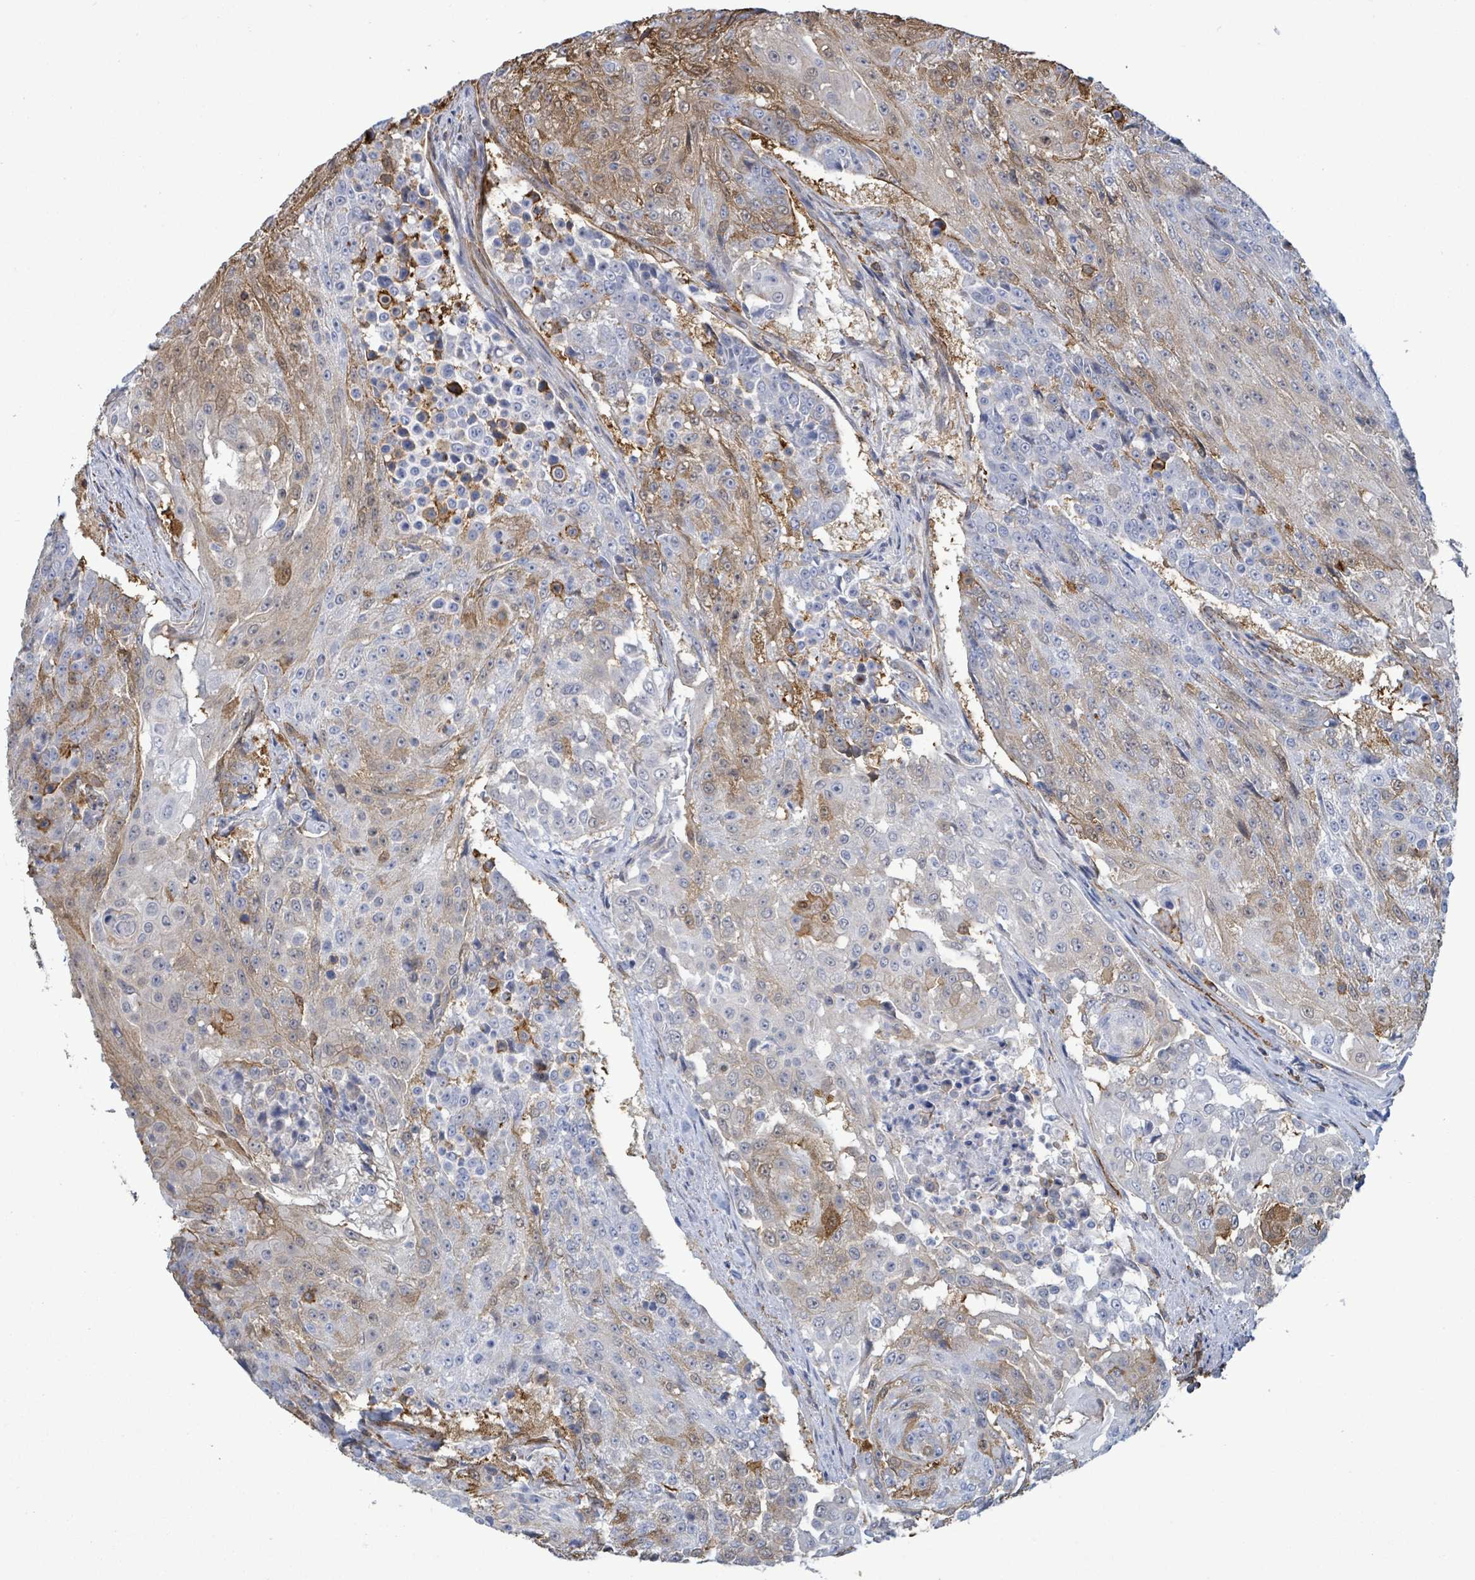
{"staining": {"intensity": "moderate", "quantity": "25%-75%", "location": "cytoplasmic/membranous"}, "tissue": "urothelial cancer", "cell_type": "Tumor cells", "image_type": "cancer", "snomed": [{"axis": "morphology", "description": "Urothelial carcinoma, High grade"}, {"axis": "topography", "description": "Urinary bladder"}], "caption": "IHC (DAB (3,3'-diaminobenzidine)) staining of human urothelial cancer exhibits moderate cytoplasmic/membranous protein expression in approximately 25%-75% of tumor cells.", "gene": "PRKRIP1", "patient": {"sex": "female", "age": 63}}